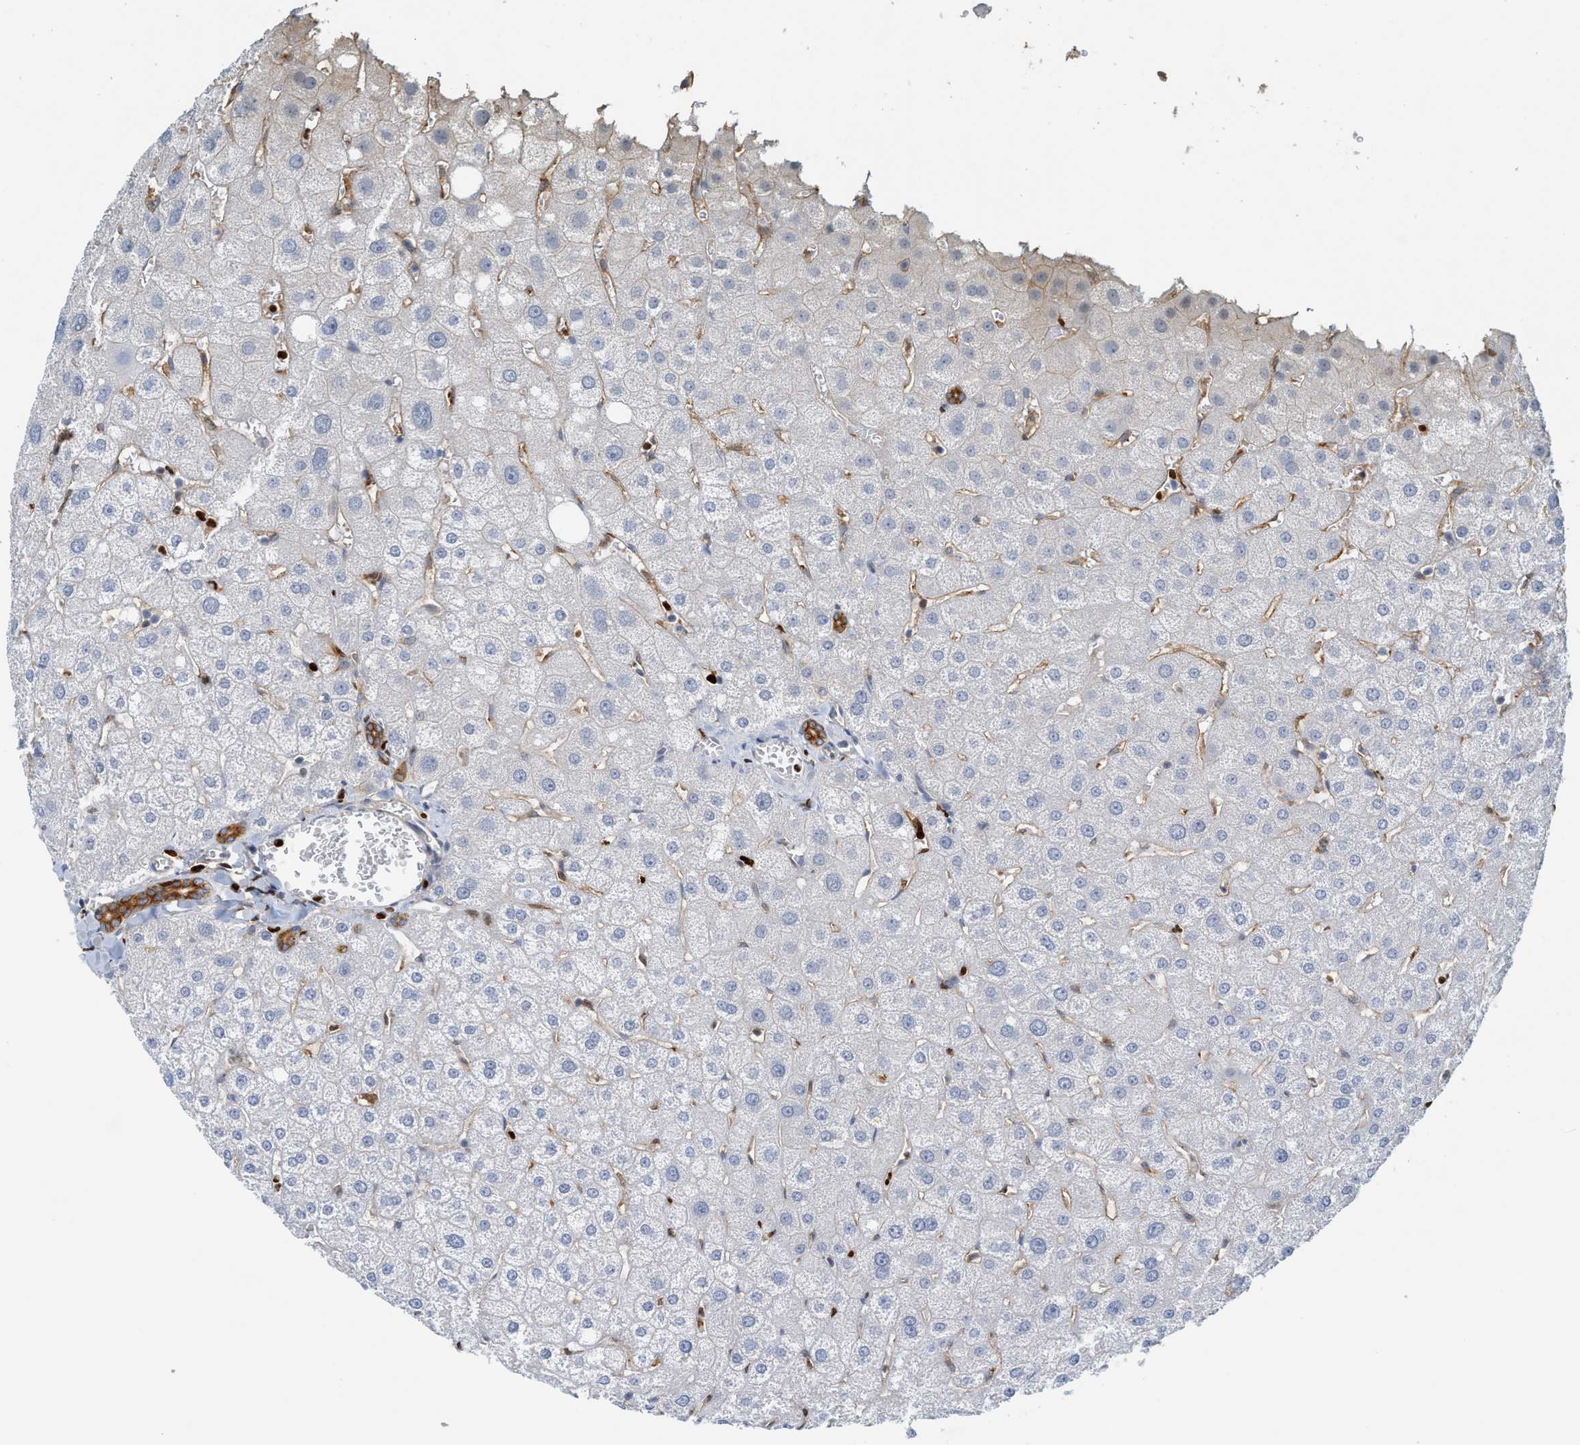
{"staining": {"intensity": "moderate", "quantity": ">75%", "location": "cytoplasmic/membranous"}, "tissue": "liver", "cell_type": "Cholangiocytes", "image_type": "normal", "snomed": [{"axis": "morphology", "description": "Normal tissue, NOS"}, {"axis": "topography", "description": "Liver"}], "caption": "Immunohistochemical staining of unremarkable liver exhibits moderate cytoplasmic/membranous protein positivity in about >75% of cholangiocytes.", "gene": "SH3D19", "patient": {"sex": "male", "age": 73}}